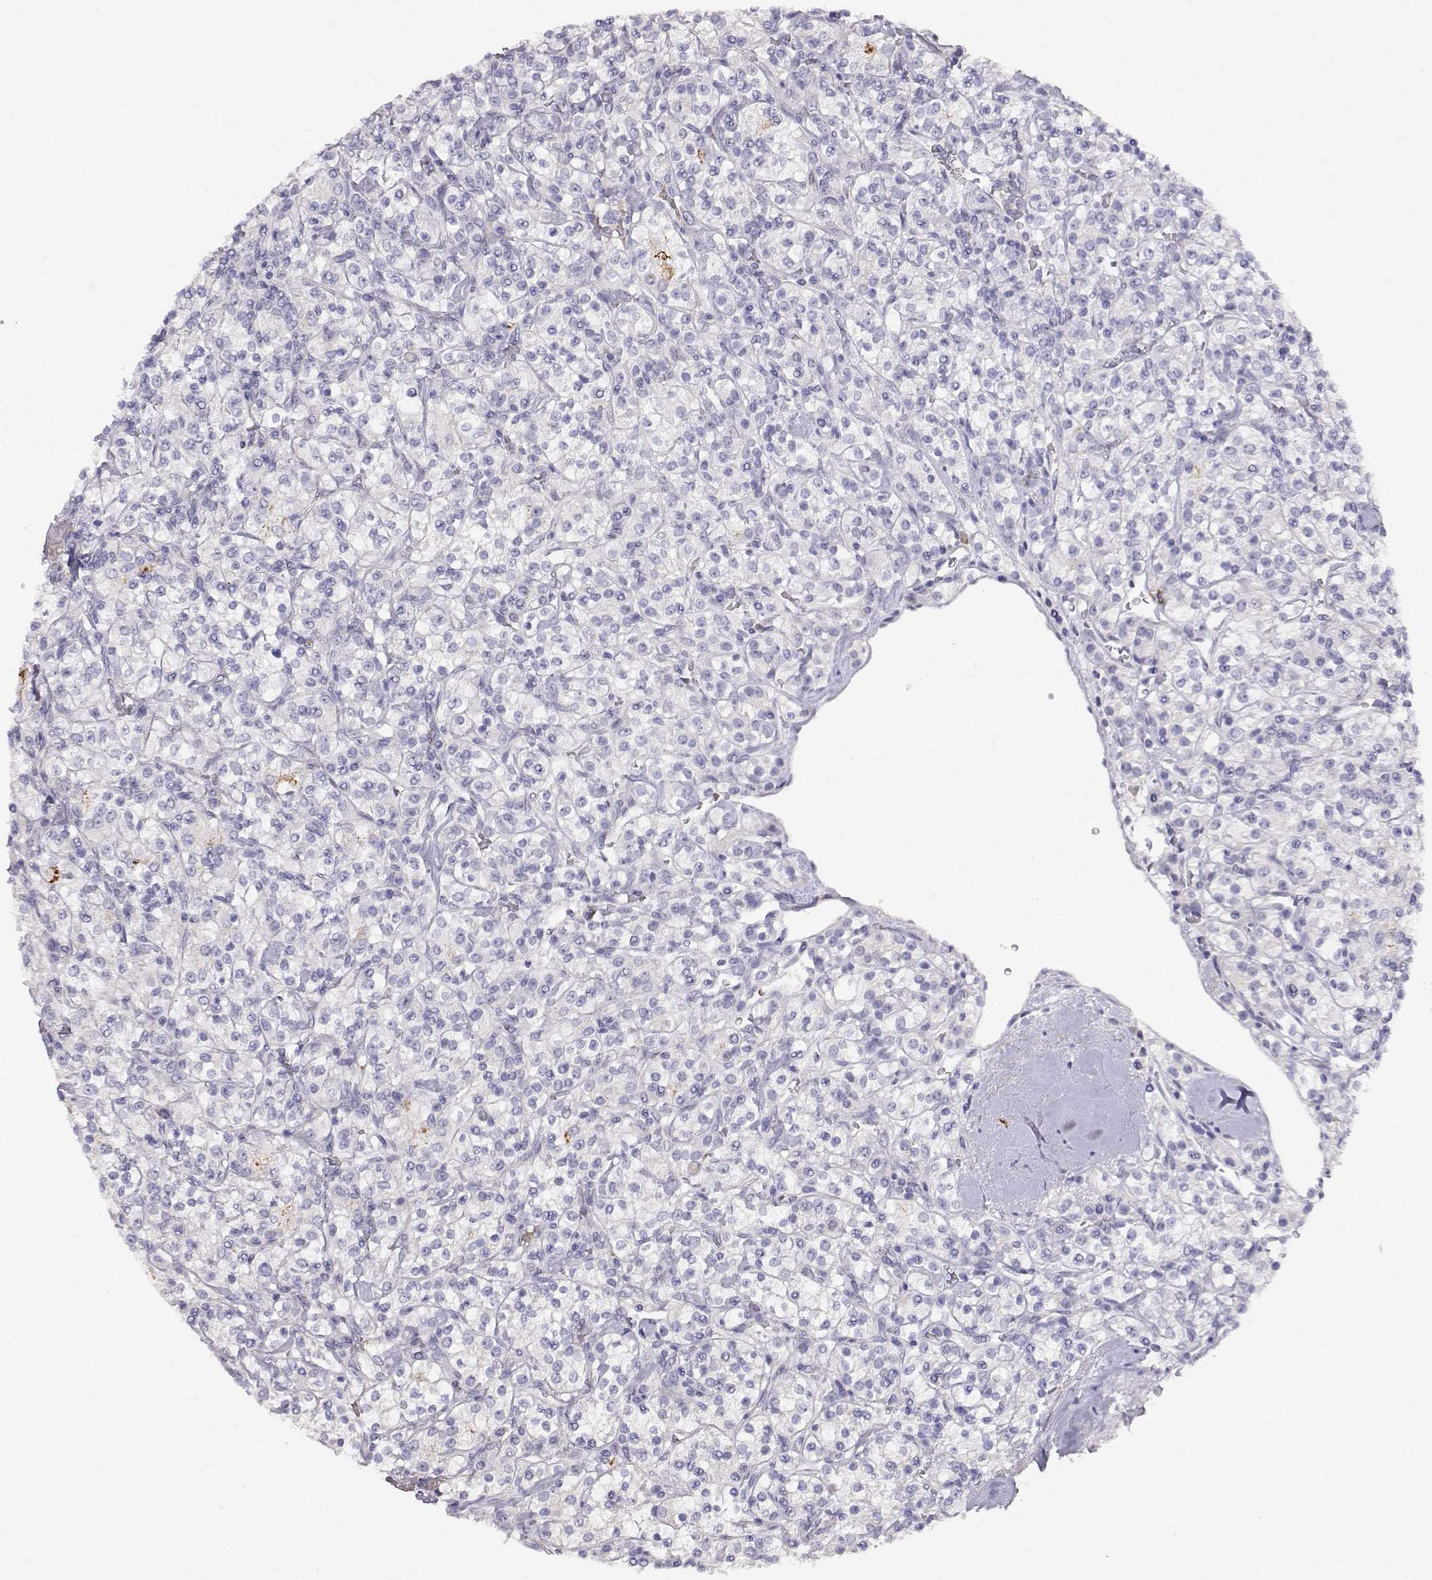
{"staining": {"intensity": "negative", "quantity": "none", "location": "none"}, "tissue": "renal cancer", "cell_type": "Tumor cells", "image_type": "cancer", "snomed": [{"axis": "morphology", "description": "Adenocarcinoma, NOS"}, {"axis": "topography", "description": "Kidney"}], "caption": "IHC image of neoplastic tissue: human renal cancer (adenocarcinoma) stained with DAB (3,3'-diaminobenzidine) exhibits no significant protein positivity in tumor cells.", "gene": "CDHR1", "patient": {"sex": "male", "age": 77}}